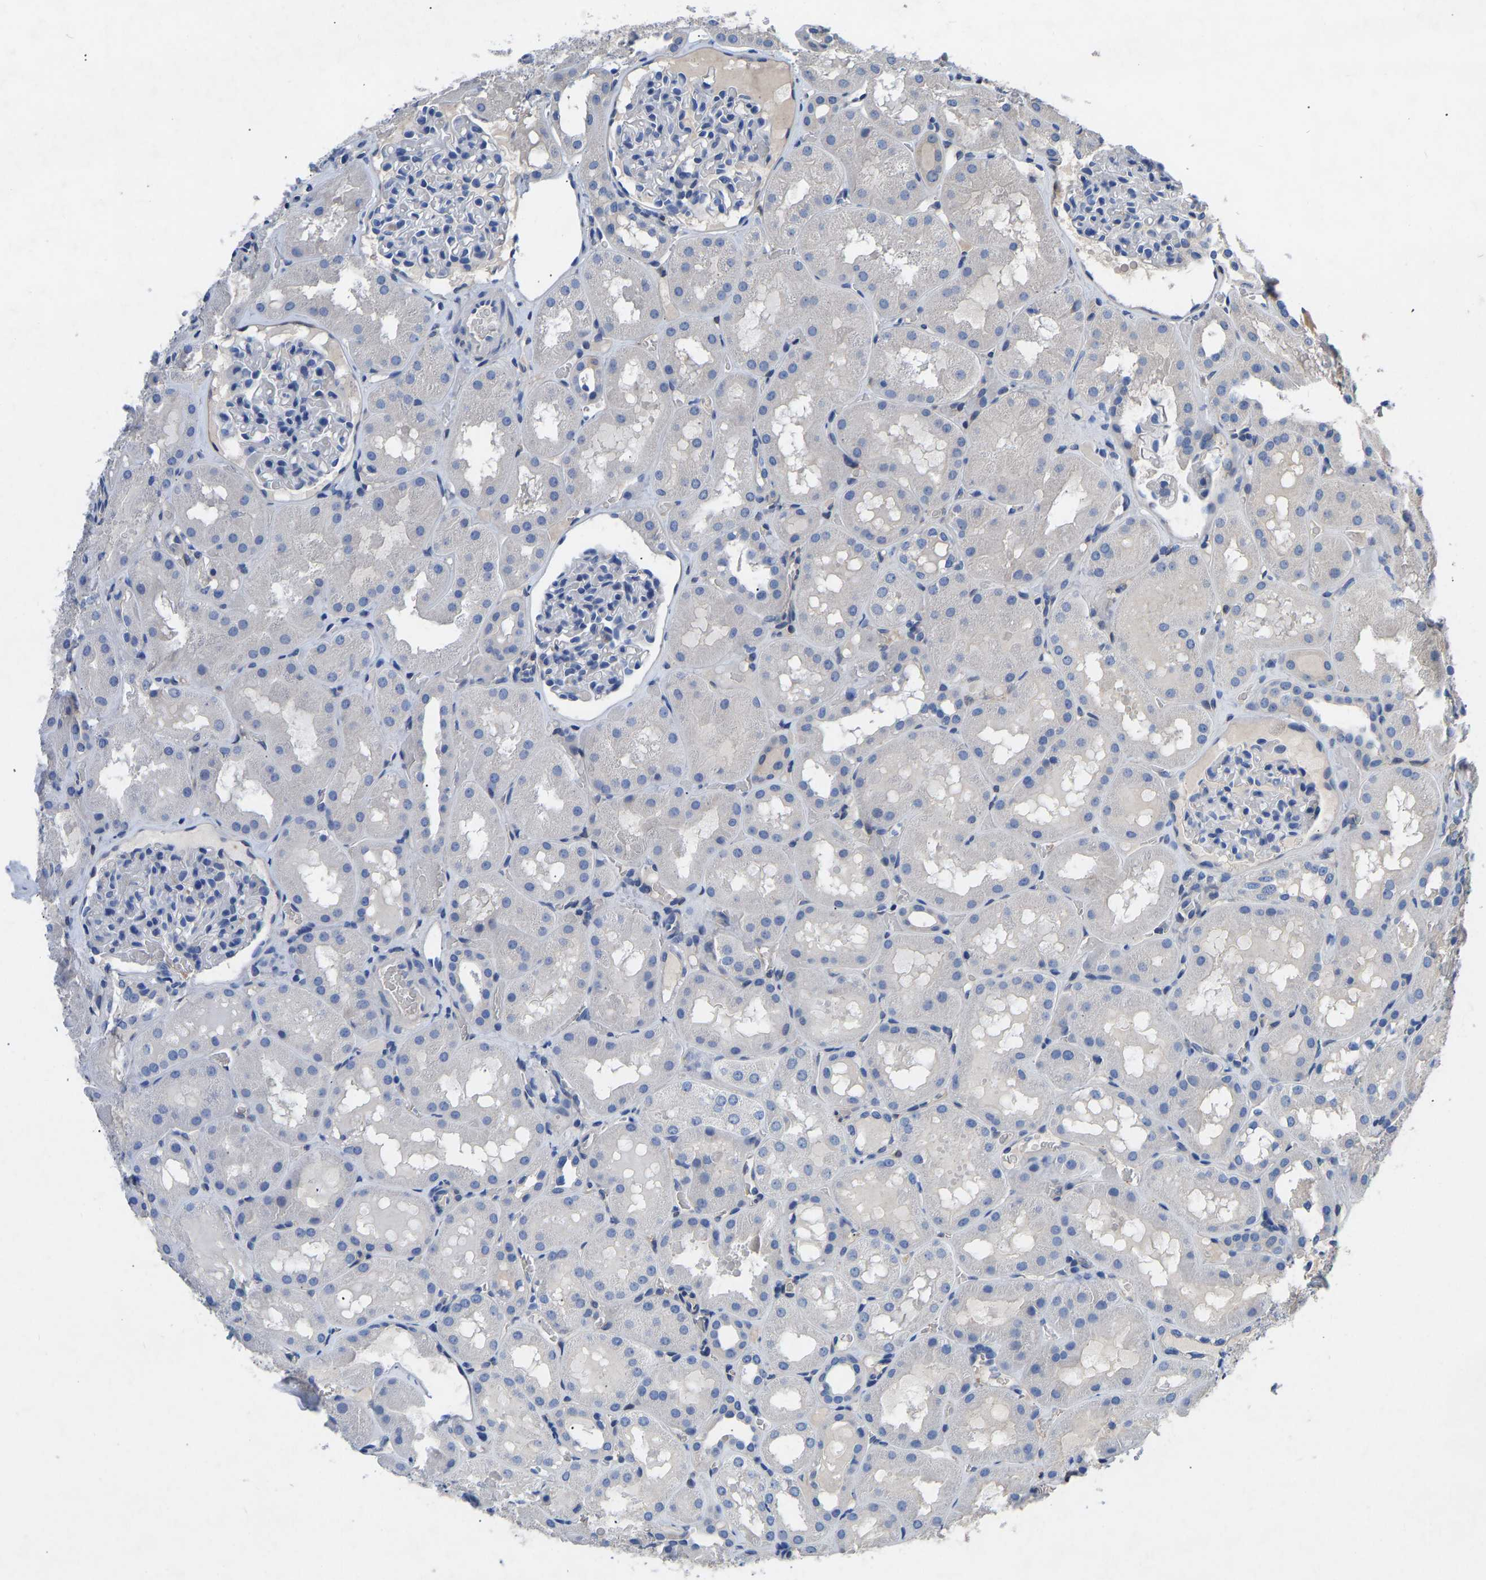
{"staining": {"intensity": "negative", "quantity": "none", "location": "none"}, "tissue": "kidney", "cell_type": "Cells in glomeruli", "image_type": "normal", "snomed": [{"axis": "morphology", "description": "Normal tissue, NOS"}, {"axis": "topography", "description": "Kidney"}, {"axis": "topography", "description": "Urinary bladder"}], "caption": "This photomicrograph is of benign kidney stained with immunohistochemistry to label a protein in brown with the nuclei are counter-stained blue. There is no positivity in cells in glomeruli.", "gene": "RBP1", "patient": {"sex": "male", "age": 16}}